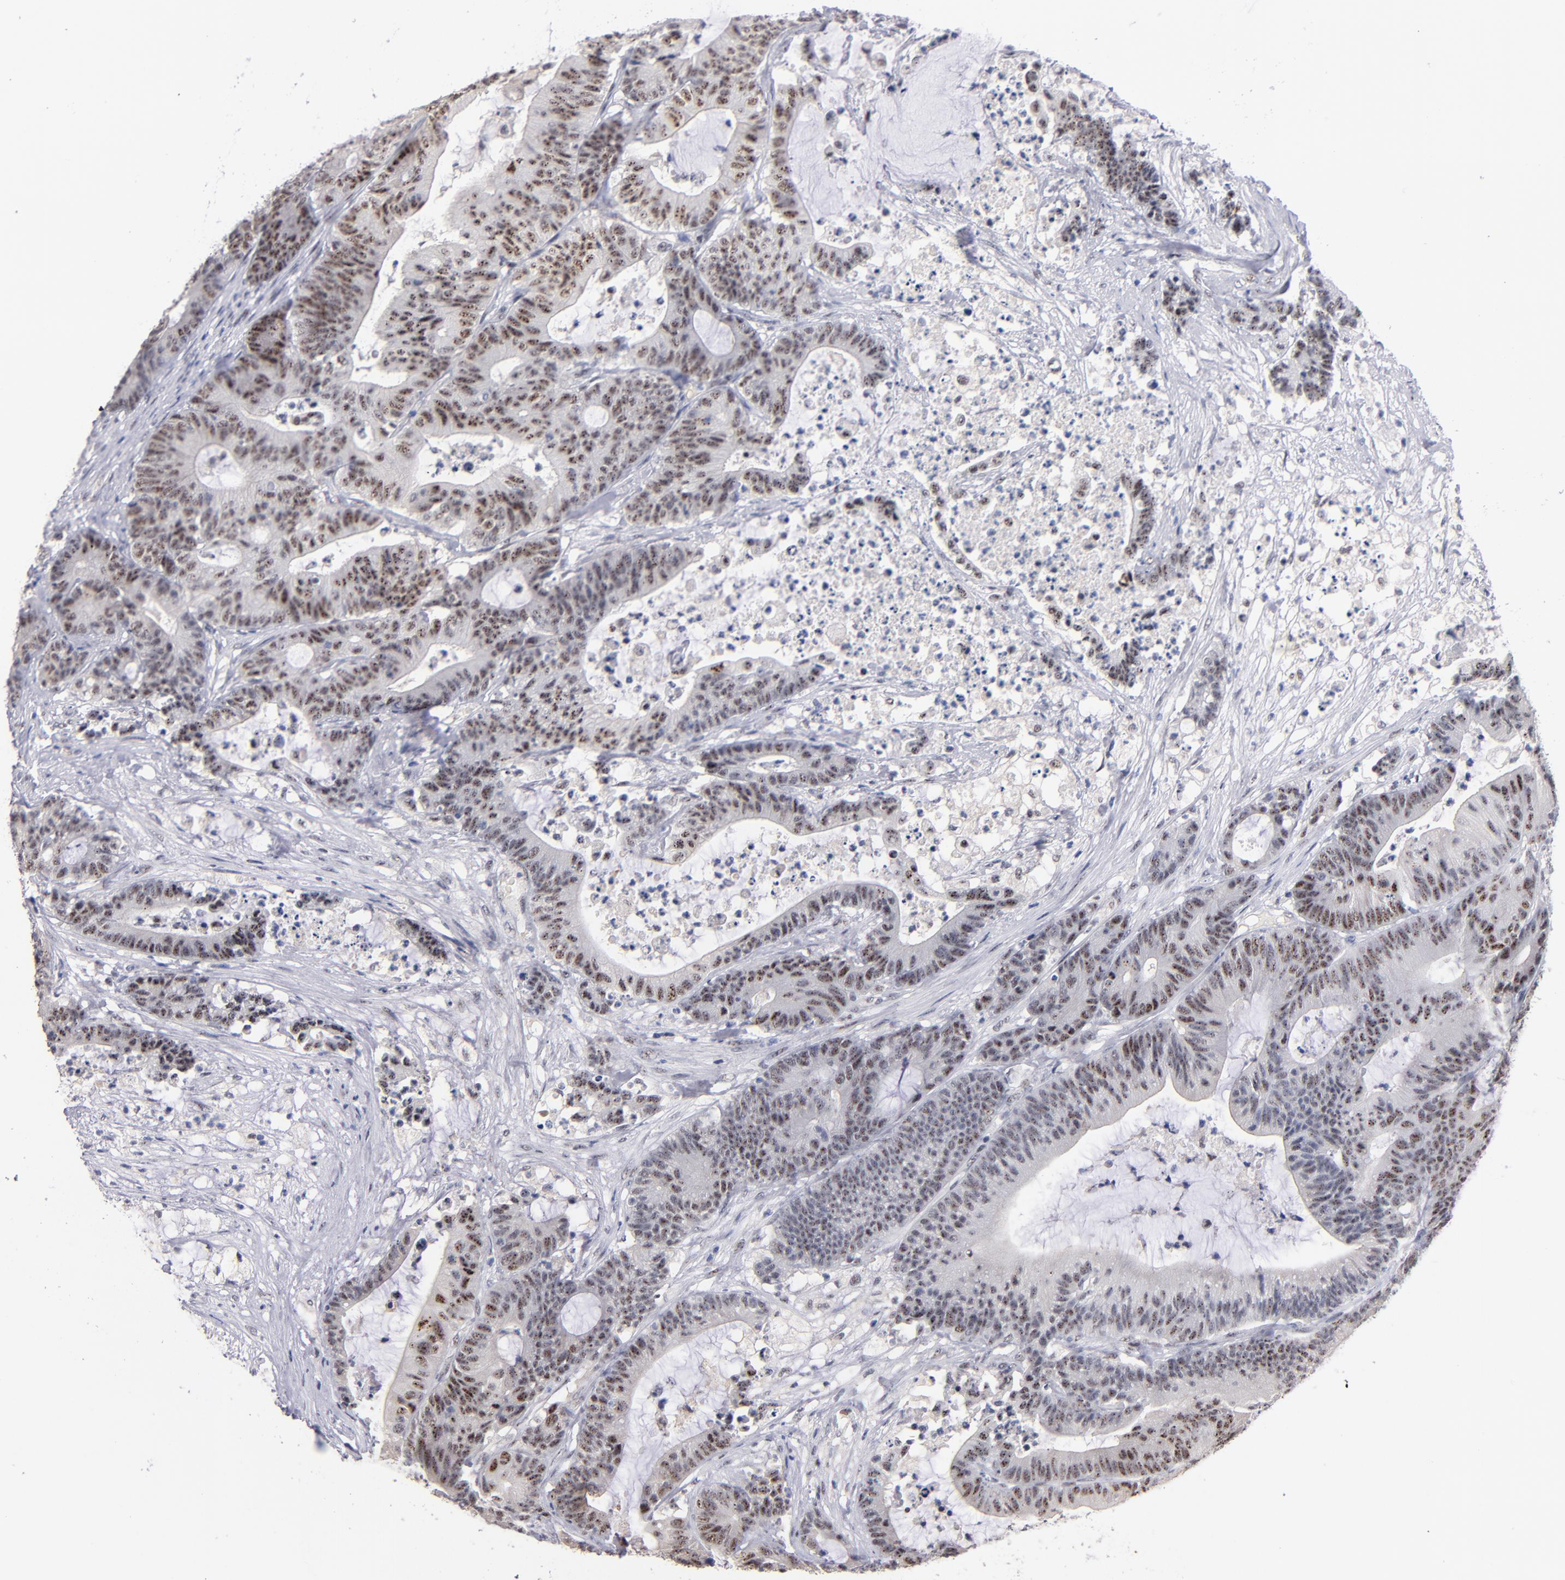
{"staining": {"intensity": "moderate", "quantity": ">75%", "location": "nuclear"}, "tissue": "colorectal cancer", "cell_type": "Tumor cells", "image_type": "cancer", "snomed": [{"axis": "morphology", "description": "Adenocarcinoma, NOS"}, {"axis": "topography", "description": "Colon"}], "caption": "Colorectal adenocarcinoma was stained to show a protein in brown. There is medium levels of moderate nuclear positivity in approximately >75% of tumor cells. (DAB IHC, brown staining for protein, blue staining for nuclei).", "gene": "RAF1", "patient": {"sex": "female", "age": 84}}